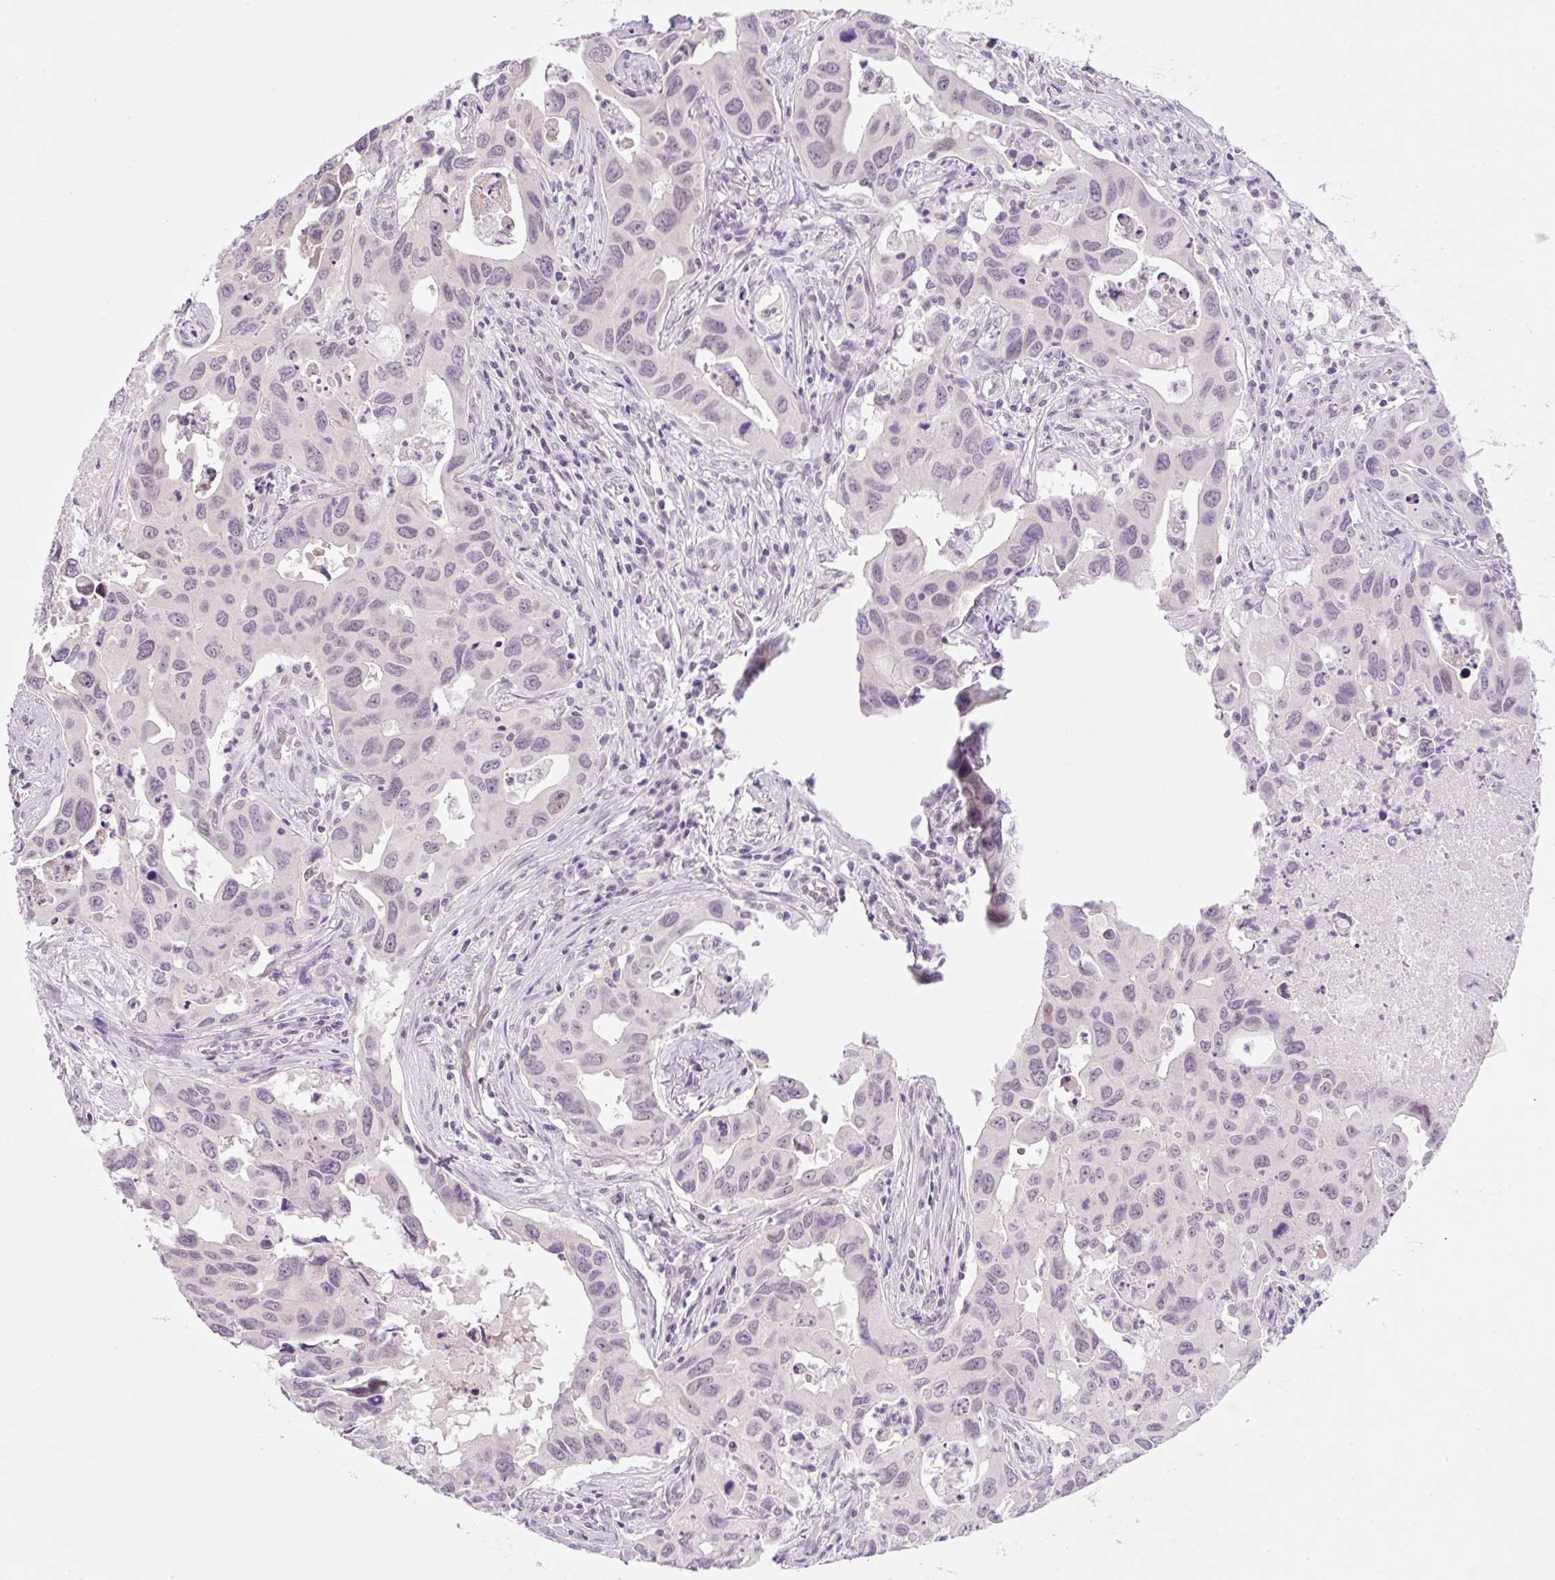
{"staining": {"intensity": "negative", "quantity": "none", "location": "none"}, "tissue": "lung cancer", "cell_type": "Tumor cells", "image_type": "cancer", "snomed": [{"axis": "morphology", "description": "Adenocarcinoma, NOS"}, {"axis": "topography", "description": "Lung"}], "caption": "There is no significant positivity in tumor cells of adenocarcinoma (lung). (DAB immunohistochemistry (IHC) visualized using brightfield microscopy, high magnification).", "gene": "SYNE3", "patient": {"sex": "male", "age": 64}}